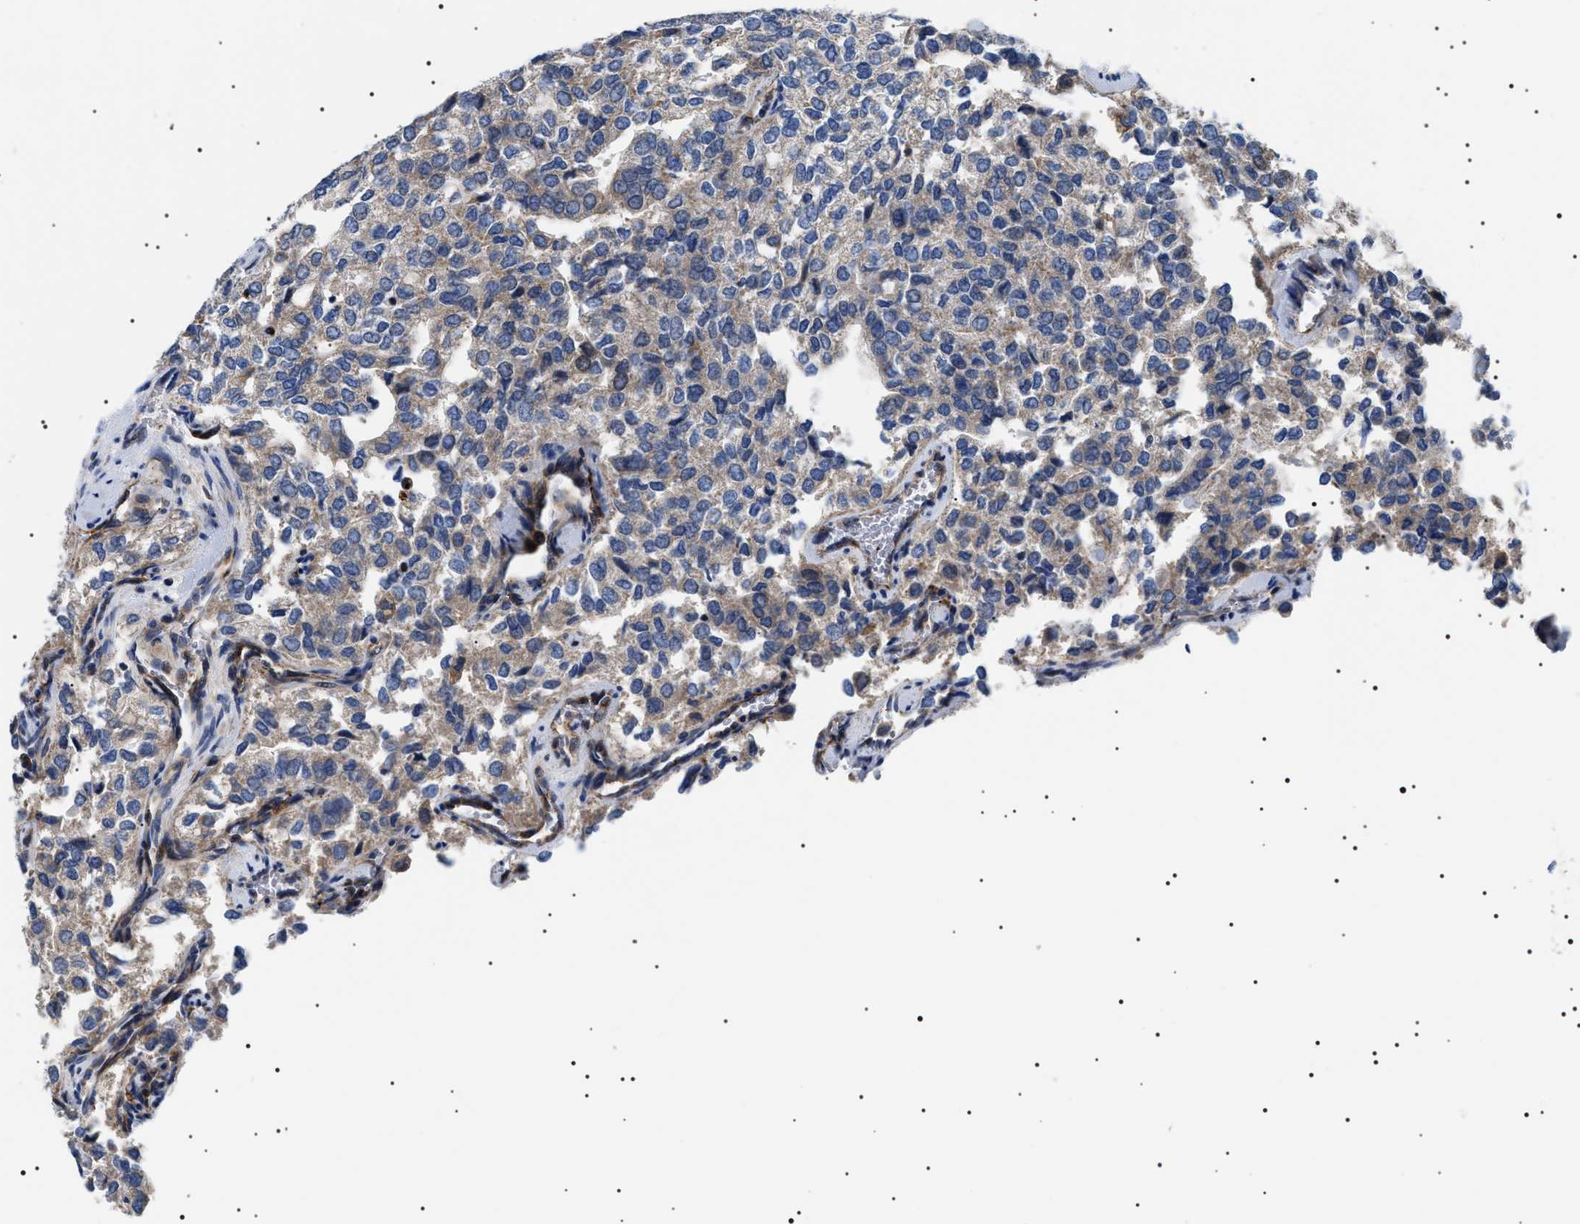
{"staining": {"intensity": "negative", "quantity": "none", "location": "none"}, "tissue": "thyroid cancer", "cell_type": "Tumor cells", "image_type": "cancer", "snomed": [{"axis": "morphology", "description": "Follicular adenoma carcinoma, NOS"}, {"axis": "topography", "description": "Thyroid gland"}], "caption": "Thyroid cancer was stained to show a protein in brown. There is no significant expression in tumor cells.", "gene": "TMEM222", "patient": {"sex": "male", "age": 75}}